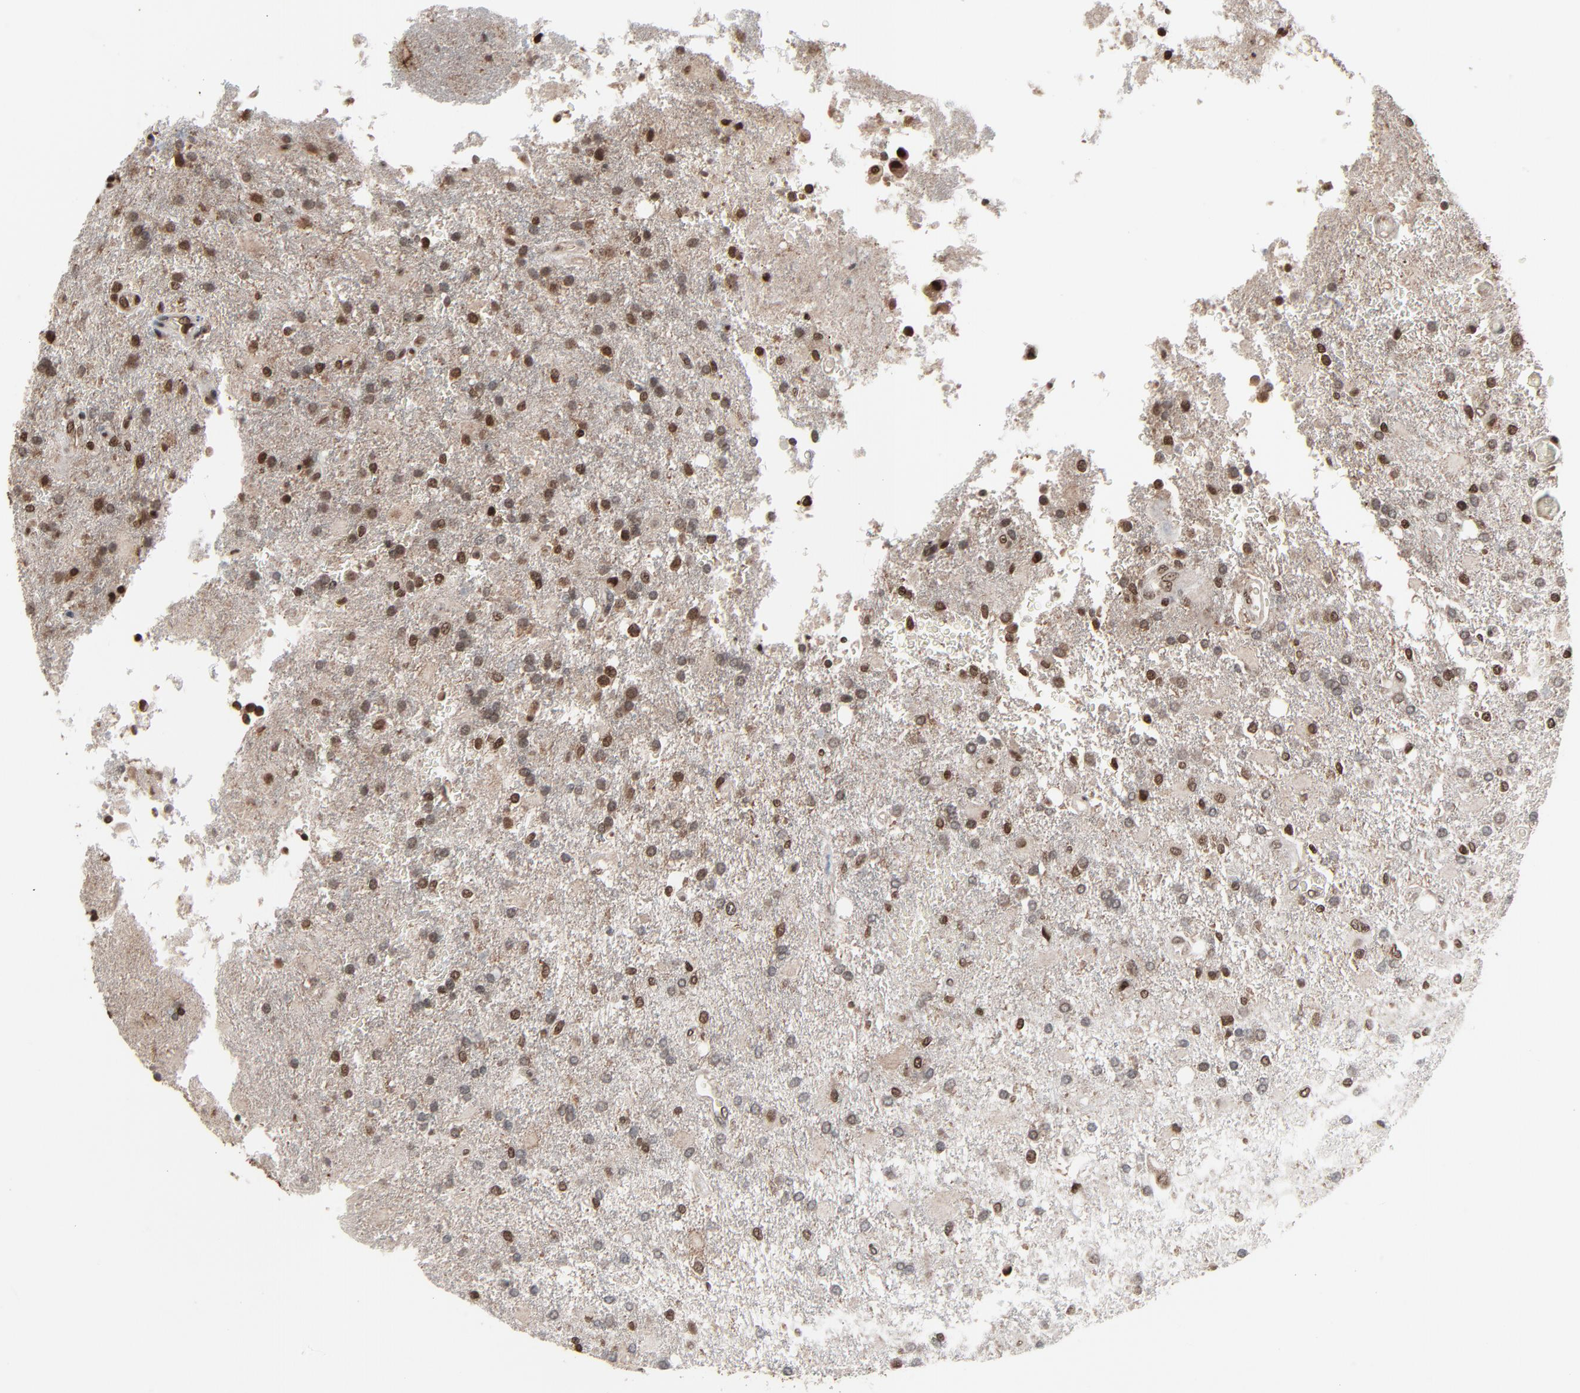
{"staining": {"intensity": "moderate", "quantity": "25%-75%", "location": "nuclear"}, "tissue": "glioma", "cell_type": "Tumor cells", "image_type": "cancer", "snomed": [{"axis": "morphology", "description": "Glioma, malignant, High grade"}, {"axis": "topography", "description": "Cerebral cortex"}], "caption": "This is a photomicrograph of IHC staining of malignant glioma (high-grade), which shows moderate positivity in the nuclear of tumor cells.", "gene": "RPS6KA3", "patient": {"sex": "male", "age": 79}}